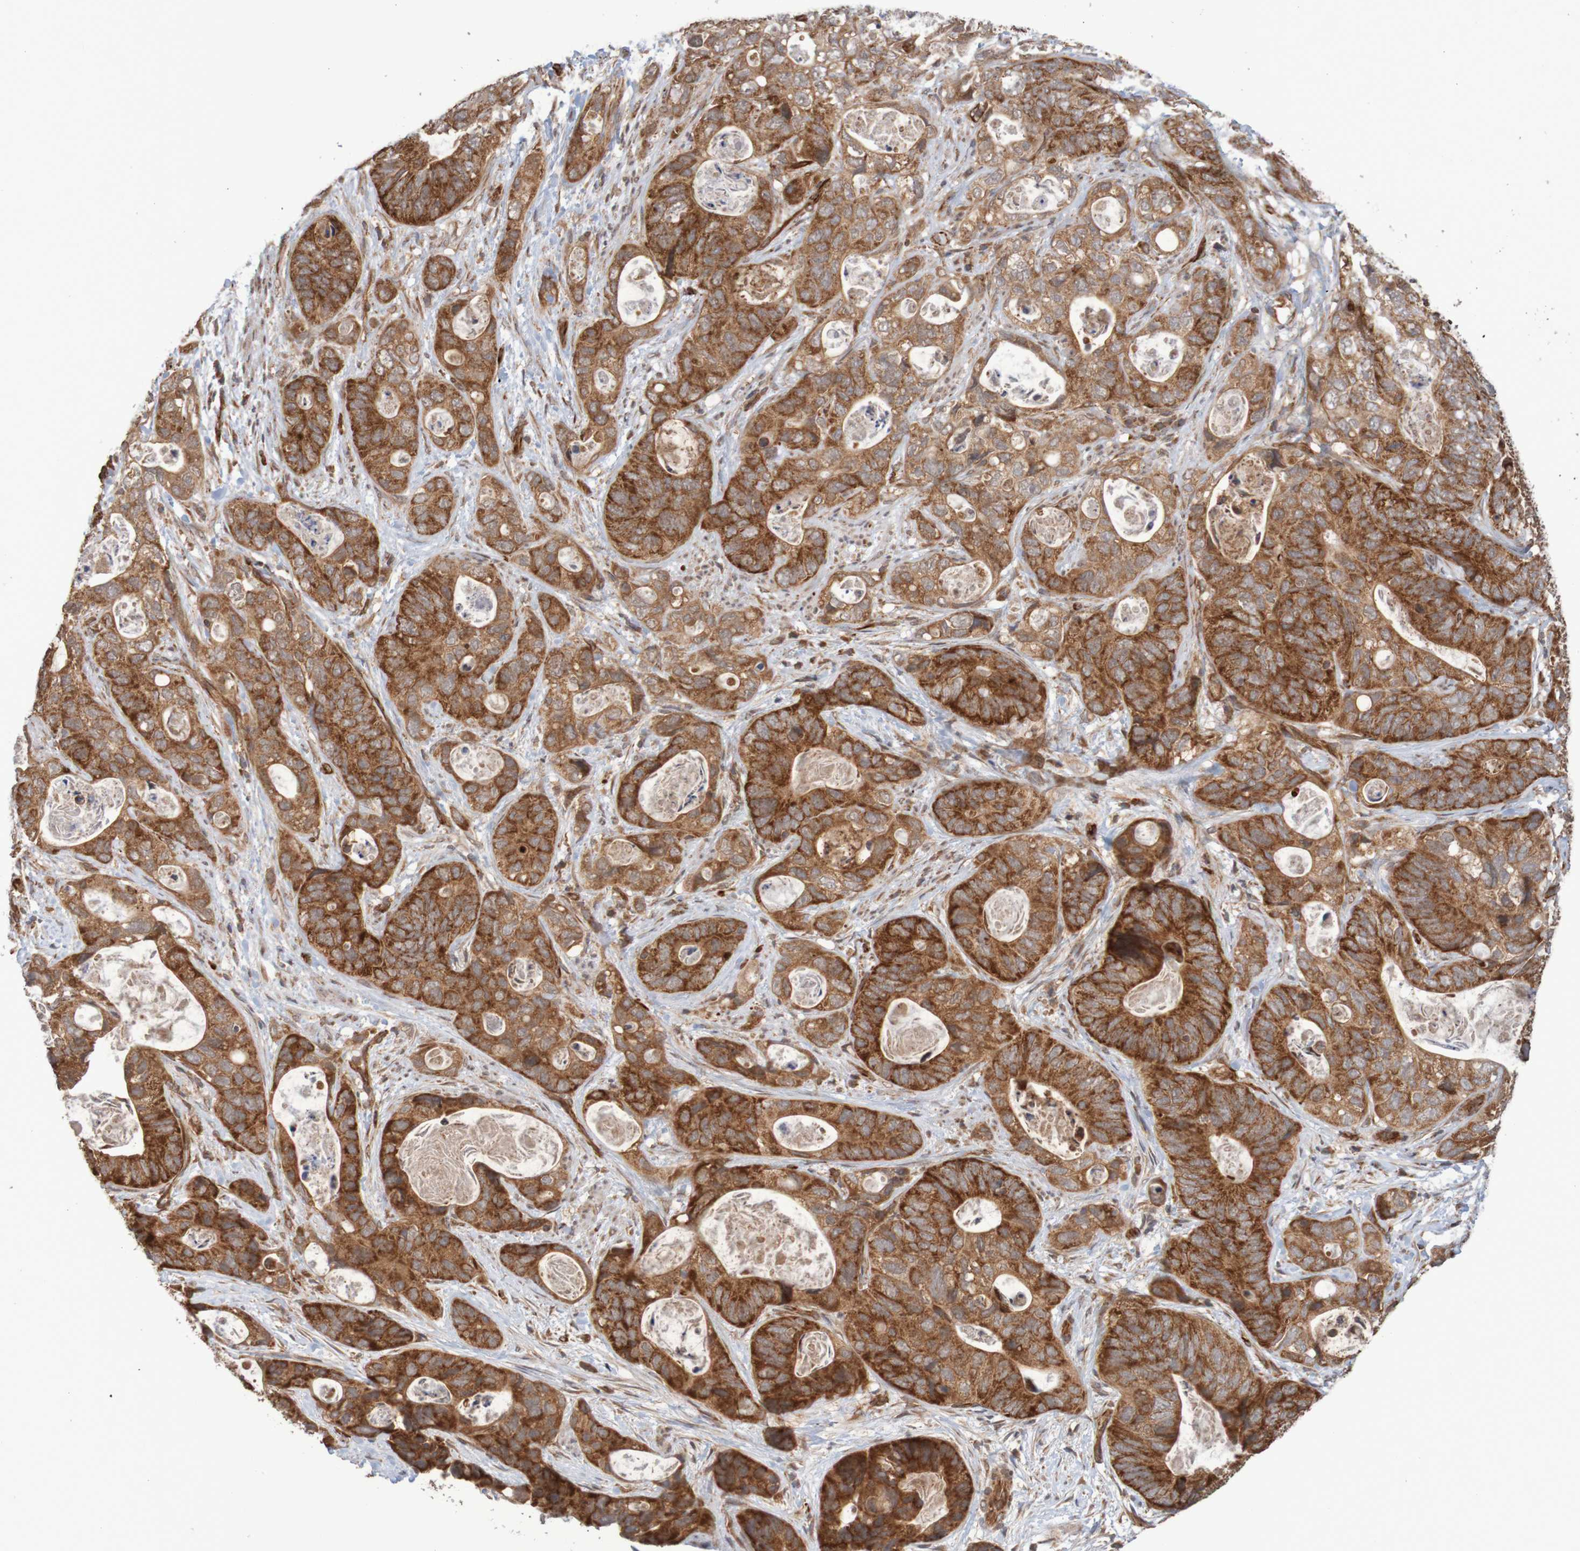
{"staining": {"intensity": "strong", "quantity": ">75%", "location": "cytoplasmic/membranous"}, "tissue": "stomach cancer", "cell_type": "Tumor cells", "image_type": "cancer", "snomed": [{"axis": "morphology", "description": "Adenocarcinoma, NOS"}, {"axis": "topography", "description": "Stomach"}], "caption": "The immunohistochemical stain highlights strong cytoplasmic/membranous expression in tumor cells of stomach cancer tissue.", "gene": "MRPL52", "patient": {"sex": "female", "age": 89}}